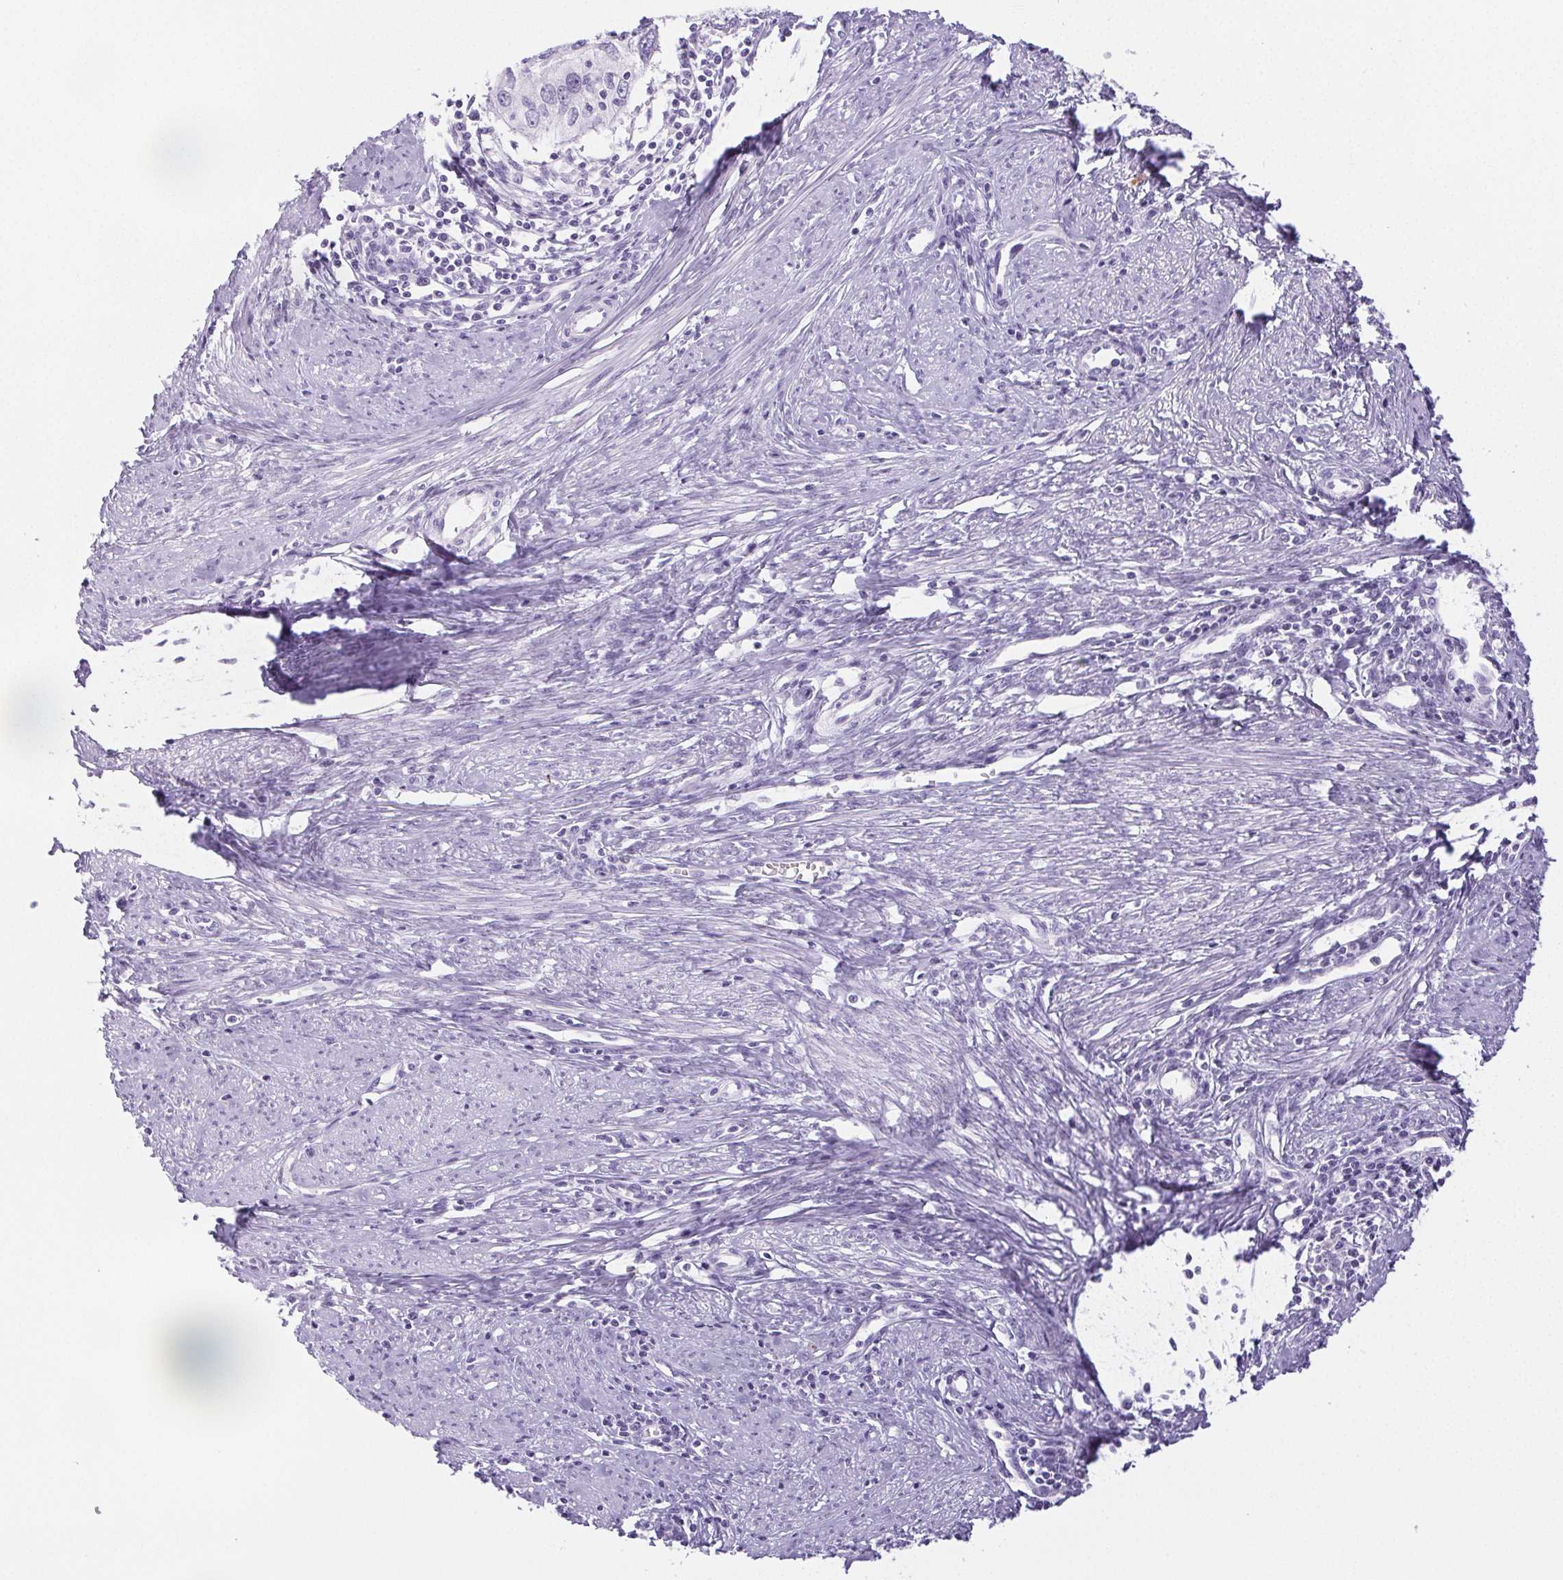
{"staining": {"intensity": "negative", "quantity": "none", "location": "none"}, "tissue": "cervical cancer", "cell_type": "Tumor cells", "image_type": "cancer", "snomed": [{"axis": "morphology", "description": "Squamous cell carcinoma, NOS"}, {"axis": "topography", "description": "Cervix"}], "caption": "Squamous cell carcinoma (cervical) was stained to show a protein in brown. There is no significant expression in tumor cells.", "gene": "ST8SIA3", "patient": {"sex": "female", "age": 40}}